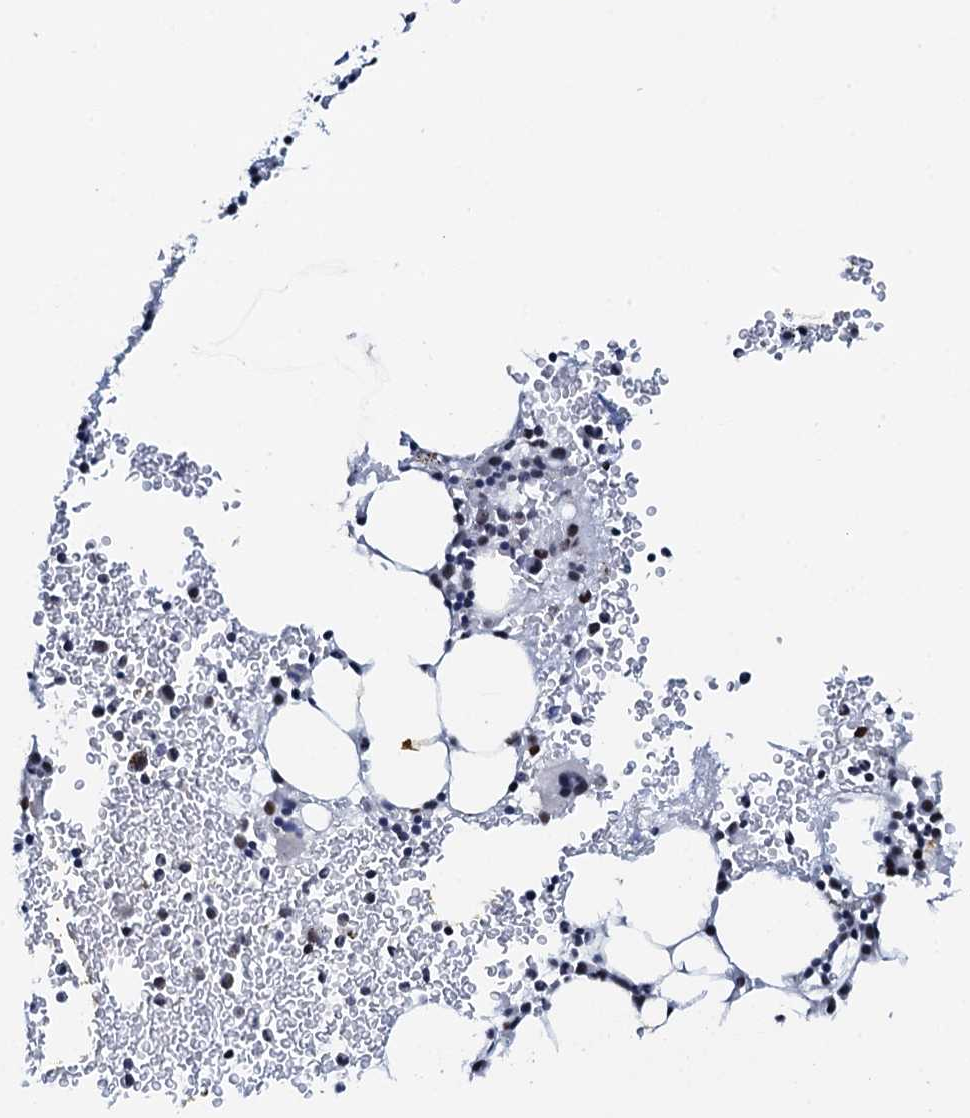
{"staining": {"intensity": "moderate", "quantity": "25%-75%", "location": "nuclear"}, "tissue": "bone marrow", "cell_type": "Hematopoietic cells", "image_type": "normal", "snomed": [{"axis": "morphology", "description": "Normal tissue, NOS"}, {"axis": "topography", "description": "Bone marrow"}], "caption": "Immunohistochemistry (IHC) staining of unremarkable bone marrow, which displays medium levels of moderate nuclear staining in about 25%-75% of hematopoietic cells indicating moderate nuclear protein staining. The staining was performed using DAB (3,3'-diaminobenzidine) (brown) for protein detection and nuclei were counterstained in hematoxylin (blue).", "gene": "NKAPD1", "patient": {"sex": "female", "age": 76}}